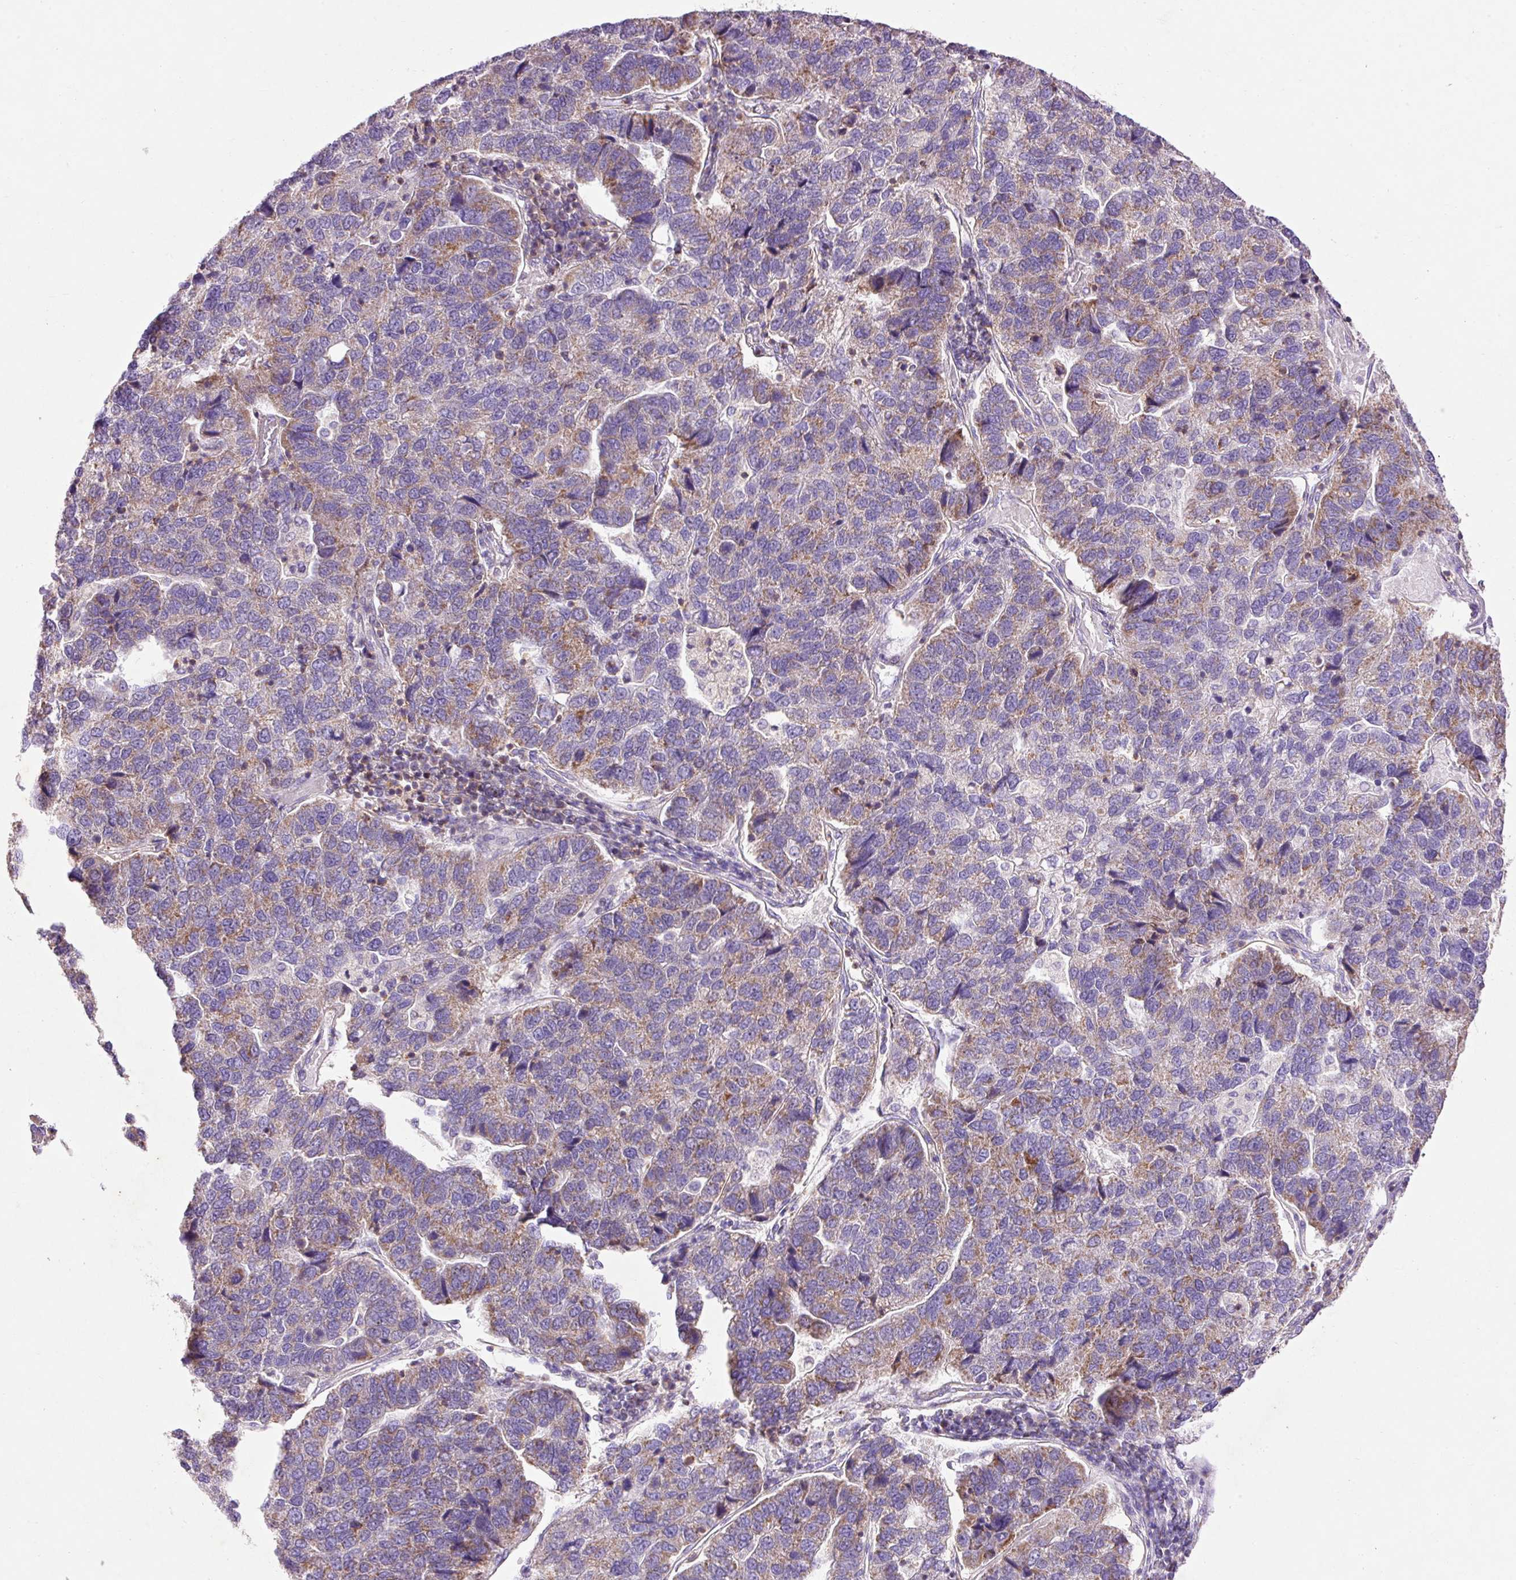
{"staining": {"intensity": "moderate", "quantity": "25%-75%", "location": "cytoplasmic/membranous"}, "tissue": "pancreatic cancer", "cell_type": "Tumor cells", "image_type": "cancer", "snomed": [{"axis": "morphology", "description": "Adenocarcinoma, NOS"}, {"axis": "topography", "description": "Pancreas"}], "caption": "Pancreatic cancer stained with DAB immunohistochemistry demonstrates medium levels of moderate cytoplasmic/membranous staining in about 25%-75% of tumor cells.", "gene": "IMMT", "patient": {"sex": "female", "age": 61}}